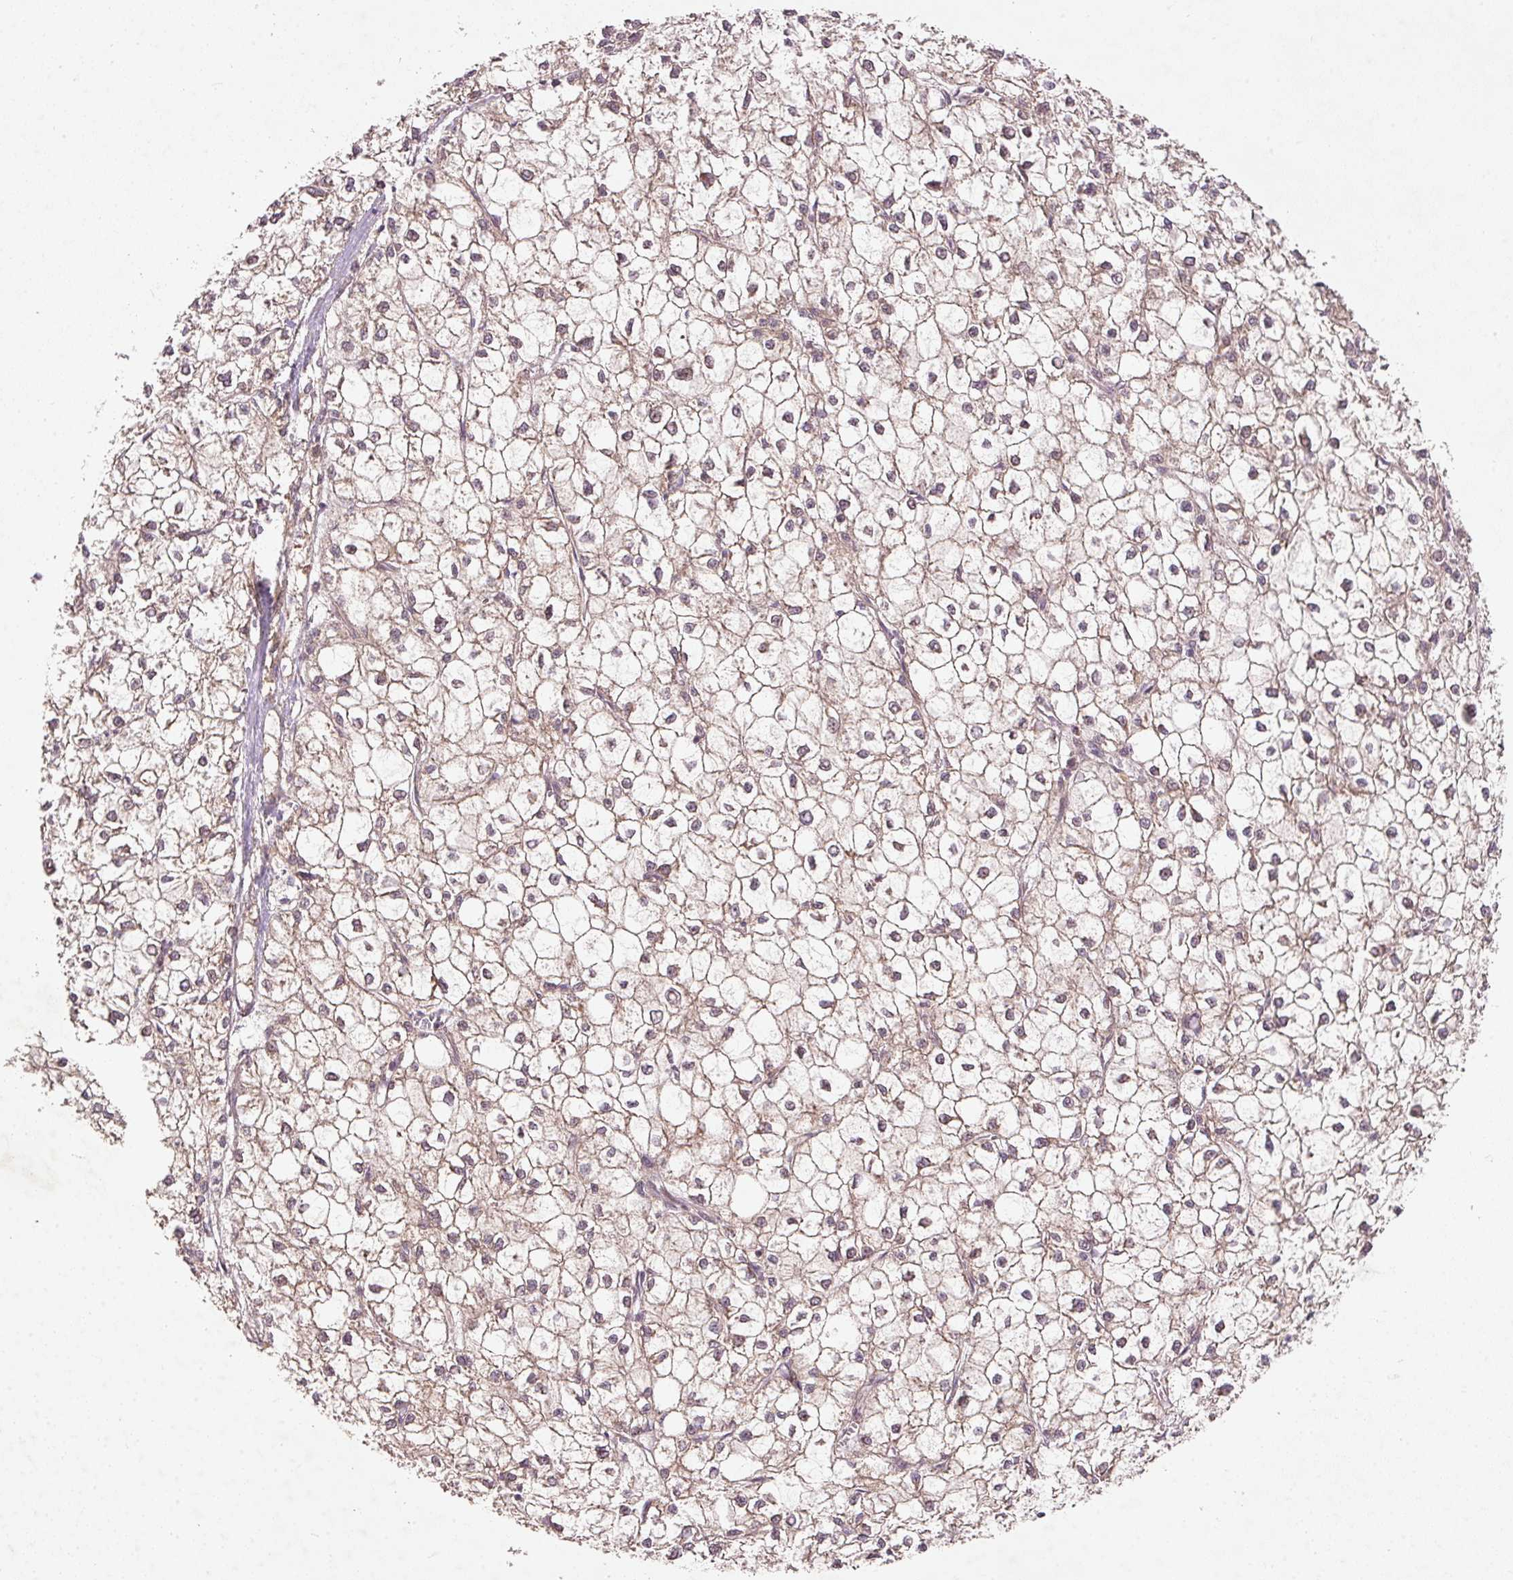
{"staining": {"intensity": "negative", "quantity": "none", "location": "none"}, "tissue": "liver cancer", "cell_type": "Tumor cells", "image_type": "cancer", "snomed": [{"axis": "morphology", "description": "Carcinoma, Hepatocellular, NOS"}, {"axis": "topography", "description": "Liver"}], "caption": "Human liver cancer (hepatocellular carcinoma) stained for a protein using immunohistochemistry exhibits no positivity in tumor cells.", "gene": "PCDHB1", "patient": {"sex": "female", "age": 43}}